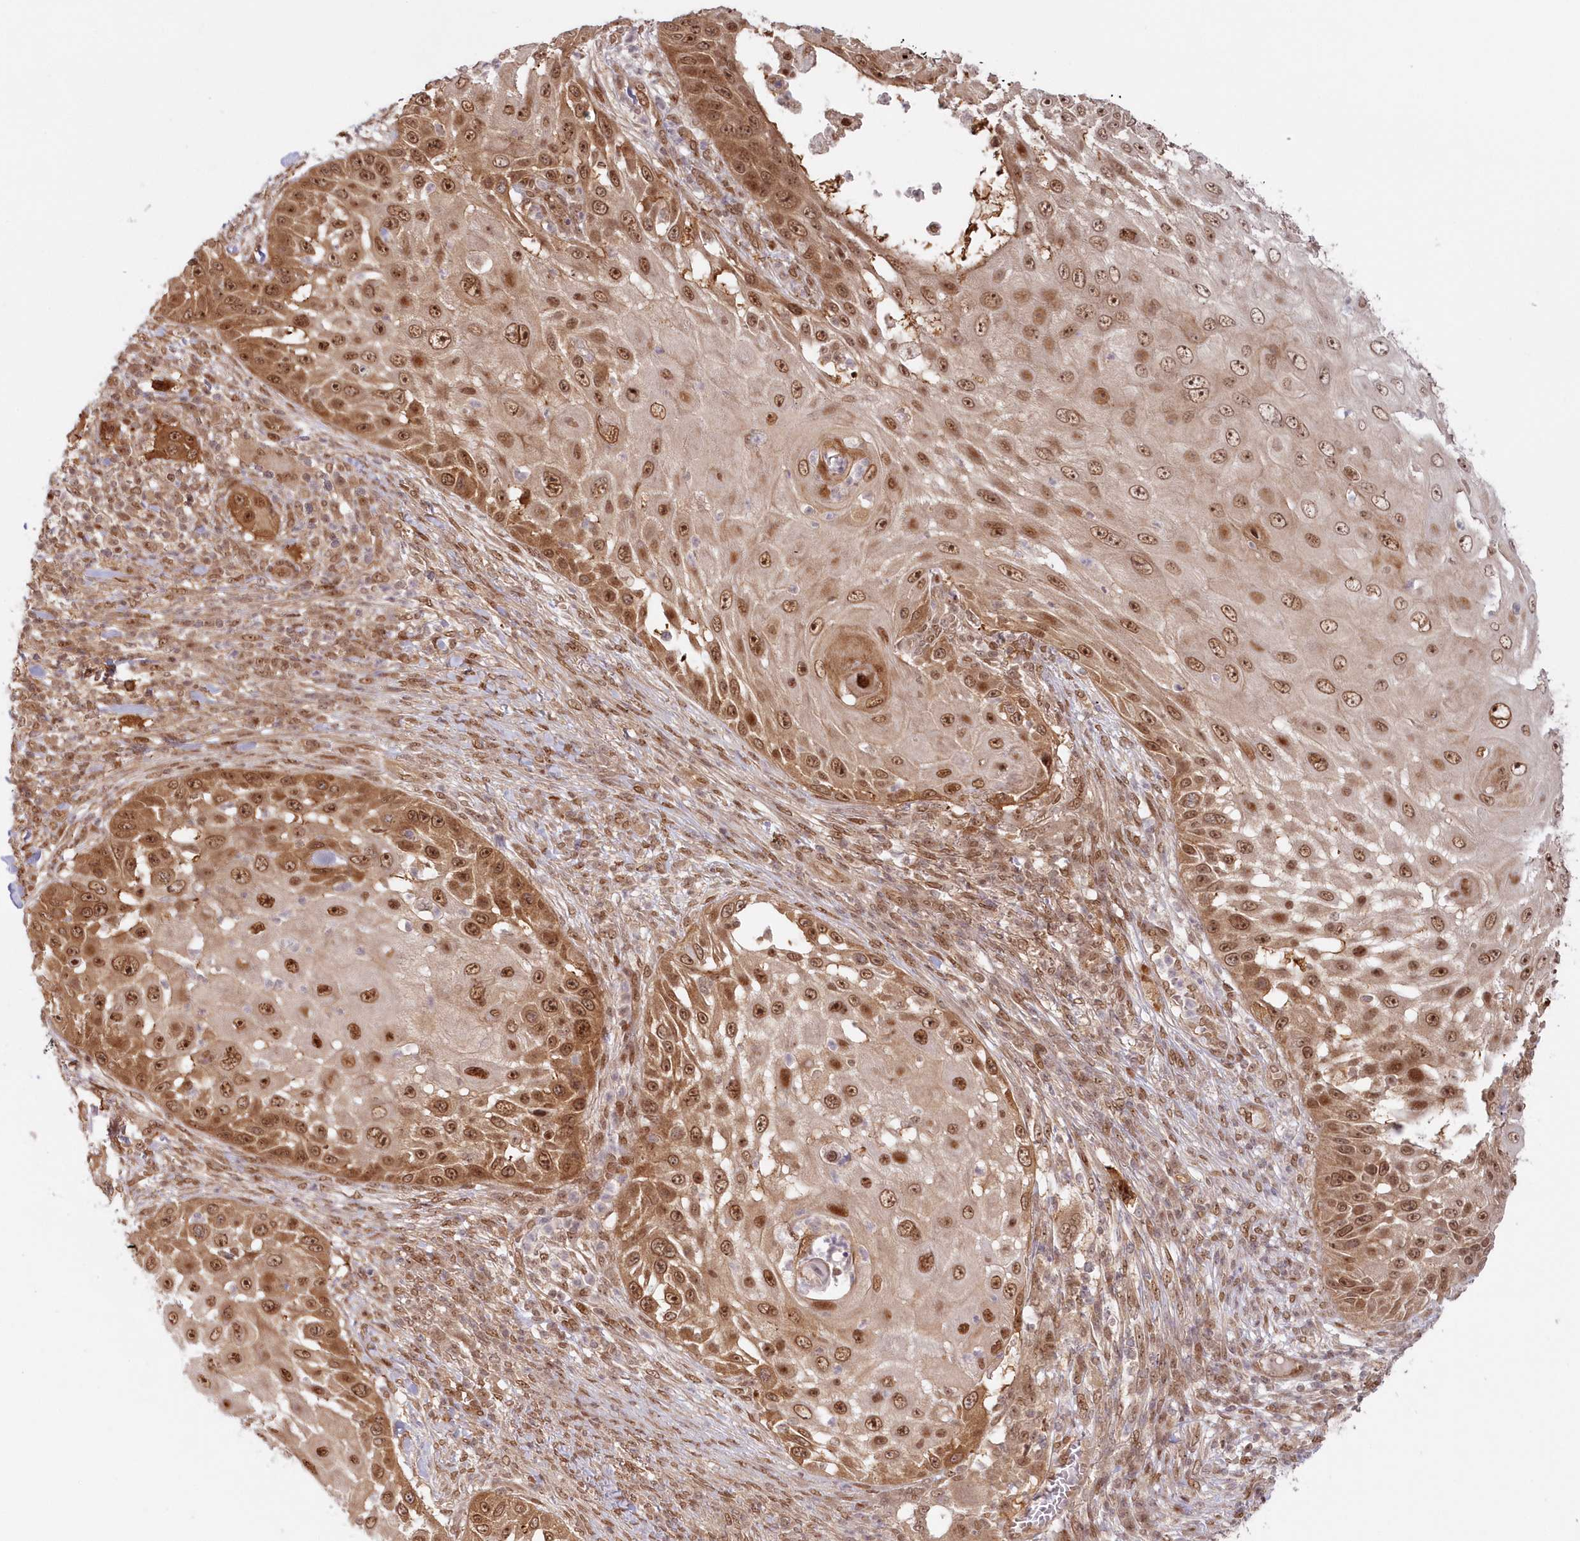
{"staining": {"intensity": "moderate", "quantity": ">75%", "location": "cytoplasmic/membranous,nuclear"}, "tissue": "skin cancer", "cell_type": "Tumor cells", "image_type": "cancer", "snomed": [{"axis": "morphology", "description": "Squamous cell carcinoma, NOS"}, {"axis": "topography", "description": "Skin"}], "caption": "Protein expression analysis of human squamous cell carcinoma (skin) reveals moderate cytoplasmic/membranous and nuclear positivity in approximately >75% of tumor cells.", "gene": "TOGARAM2", "patient": {"sex": "female", "age": 44}}